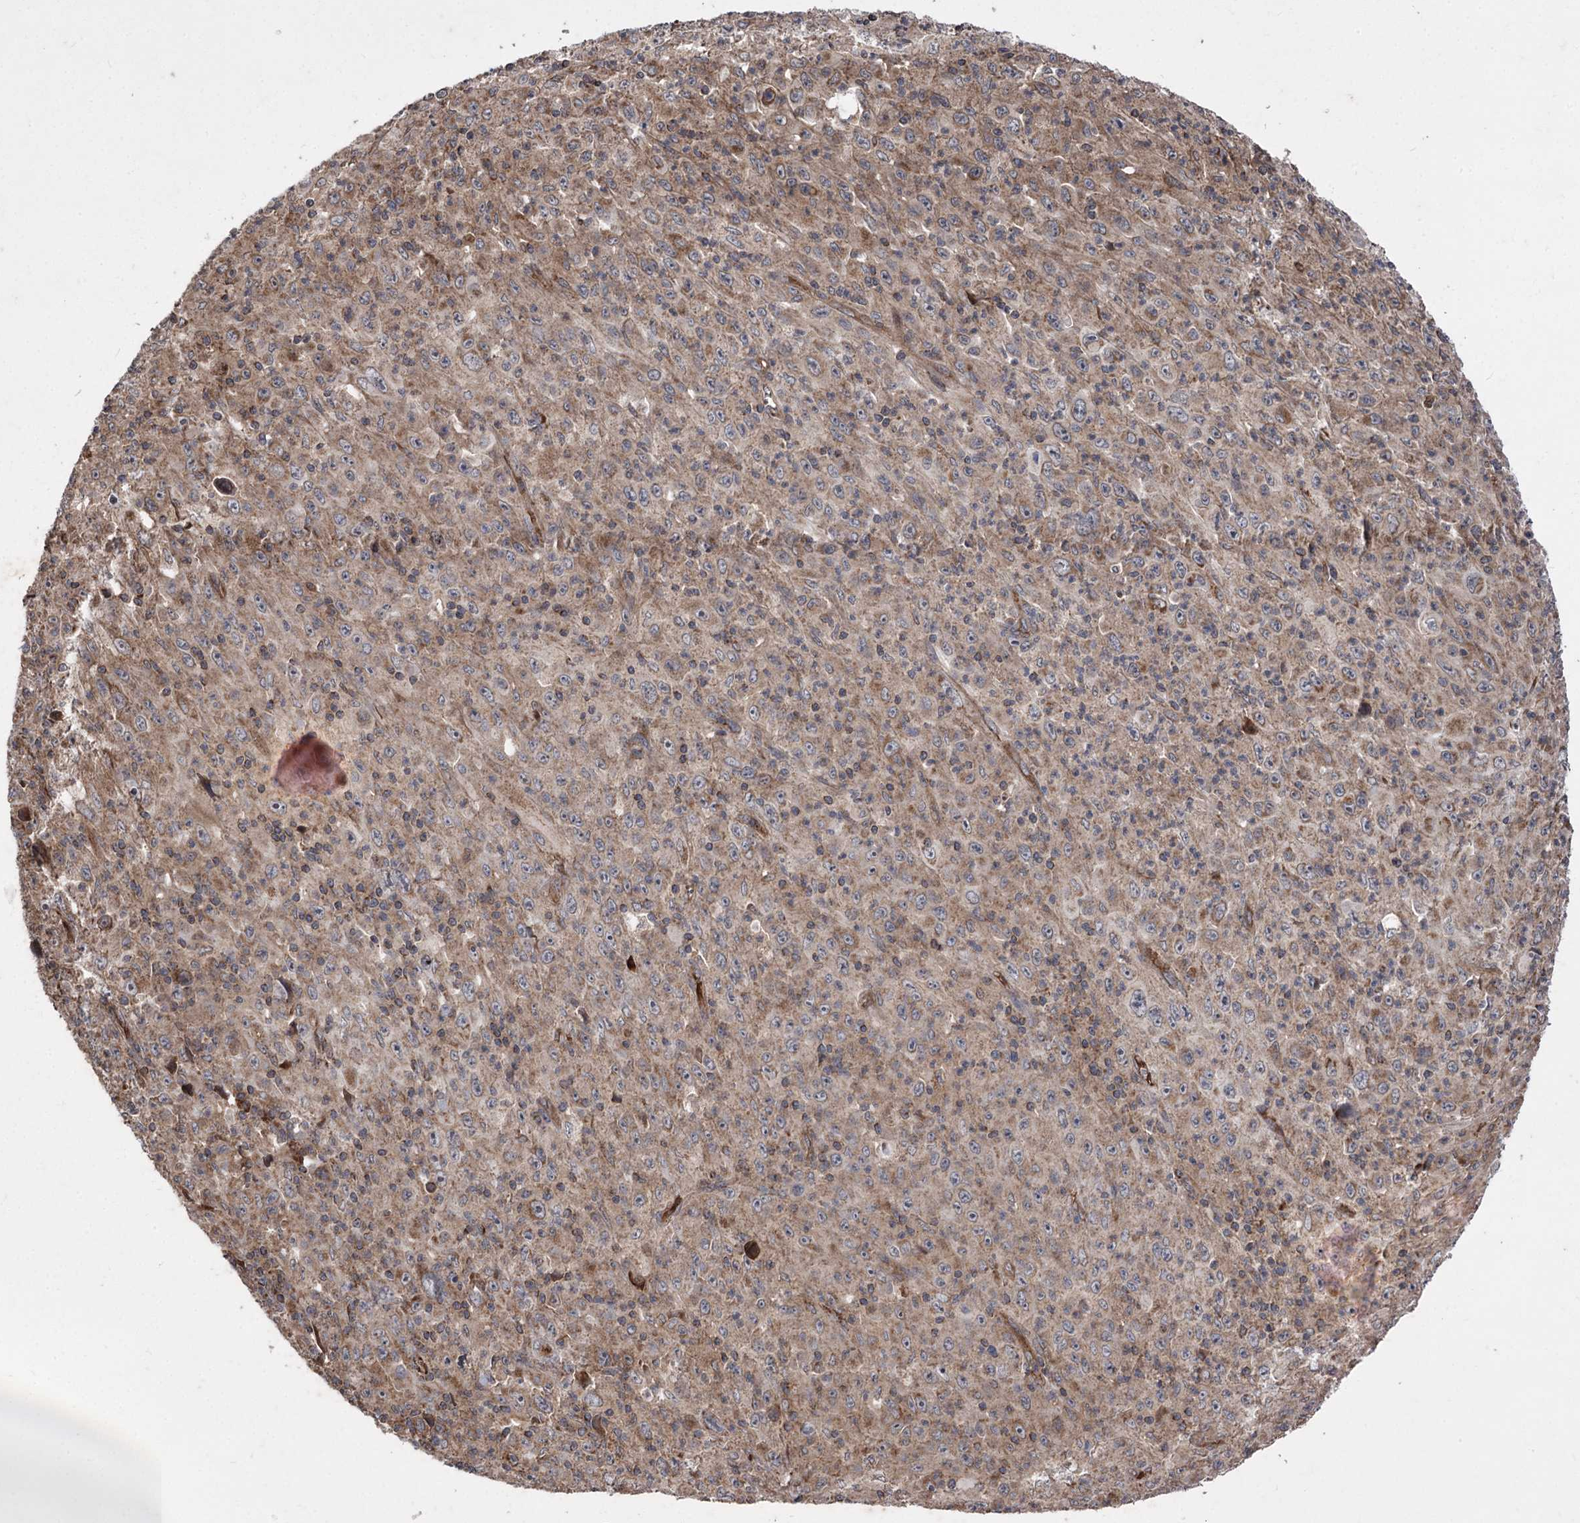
{"staining": {"intensity": "moderate", "quantity": ">75%", "location": "cytoplasmic/membranous"}, "tissue": "melanoma", "cell_type": "Tumor cells", "image_type": "cancer", "snomed": [{"axis": "morphology", "description": "Malignant melanoma, Metastatic site"}, {"axis": "topography", "description": "Skin"}], "caption": "Protein staining reveals moderate cytoplasmic/membranous staining in approximately >75% of tumor cells in melanoma.", "gene": "RASSF3", "patient": {"sex": "female", "age": 56}}